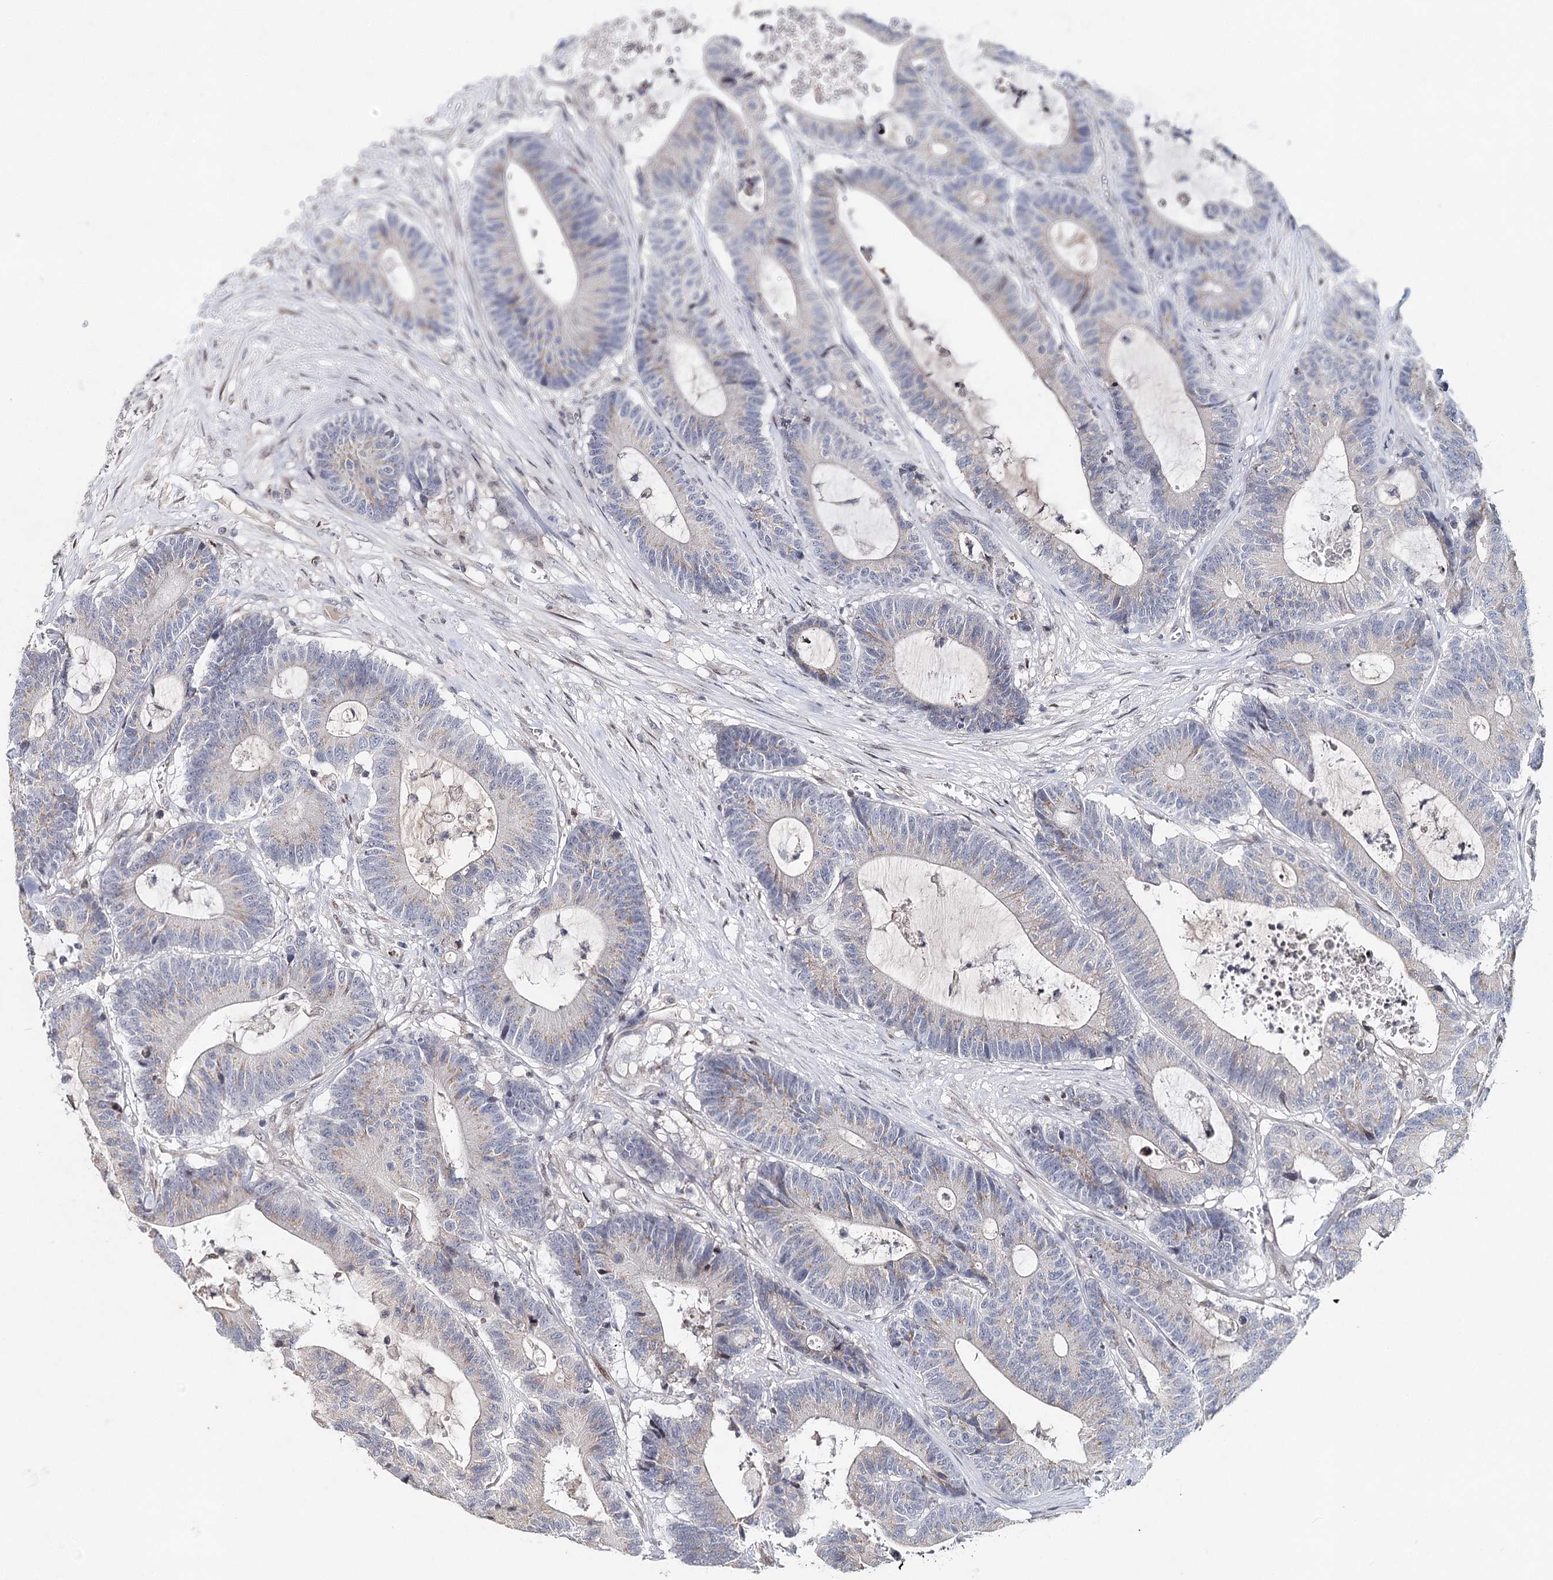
{"staining": {"intensity": "weak", "quantity": "<25%", "location": "cytoplasmic/membranous"}, "tissue": "colorectal cancer", "cell_type": "Tumor cells", "image_type": "cancer", "snomed": [{"axis": "morphology", "description": "Adenocarcinoma, NOS"}, {"axis": "topography", "description": "Colon"}], "caption": "This is a histopathology image of immunohistochemistry (IHC) staining of colorectal cancer (adenocarcinoma), which shows no expression in tumor cells. The staining was performed using DAB to visualize the protein expression in brown, while the nuclei were stained in blue with hematoxylin (Magnification: 20x).", "gene": "FRMD4A", "patient": {"sex": "female", "age": 84}}